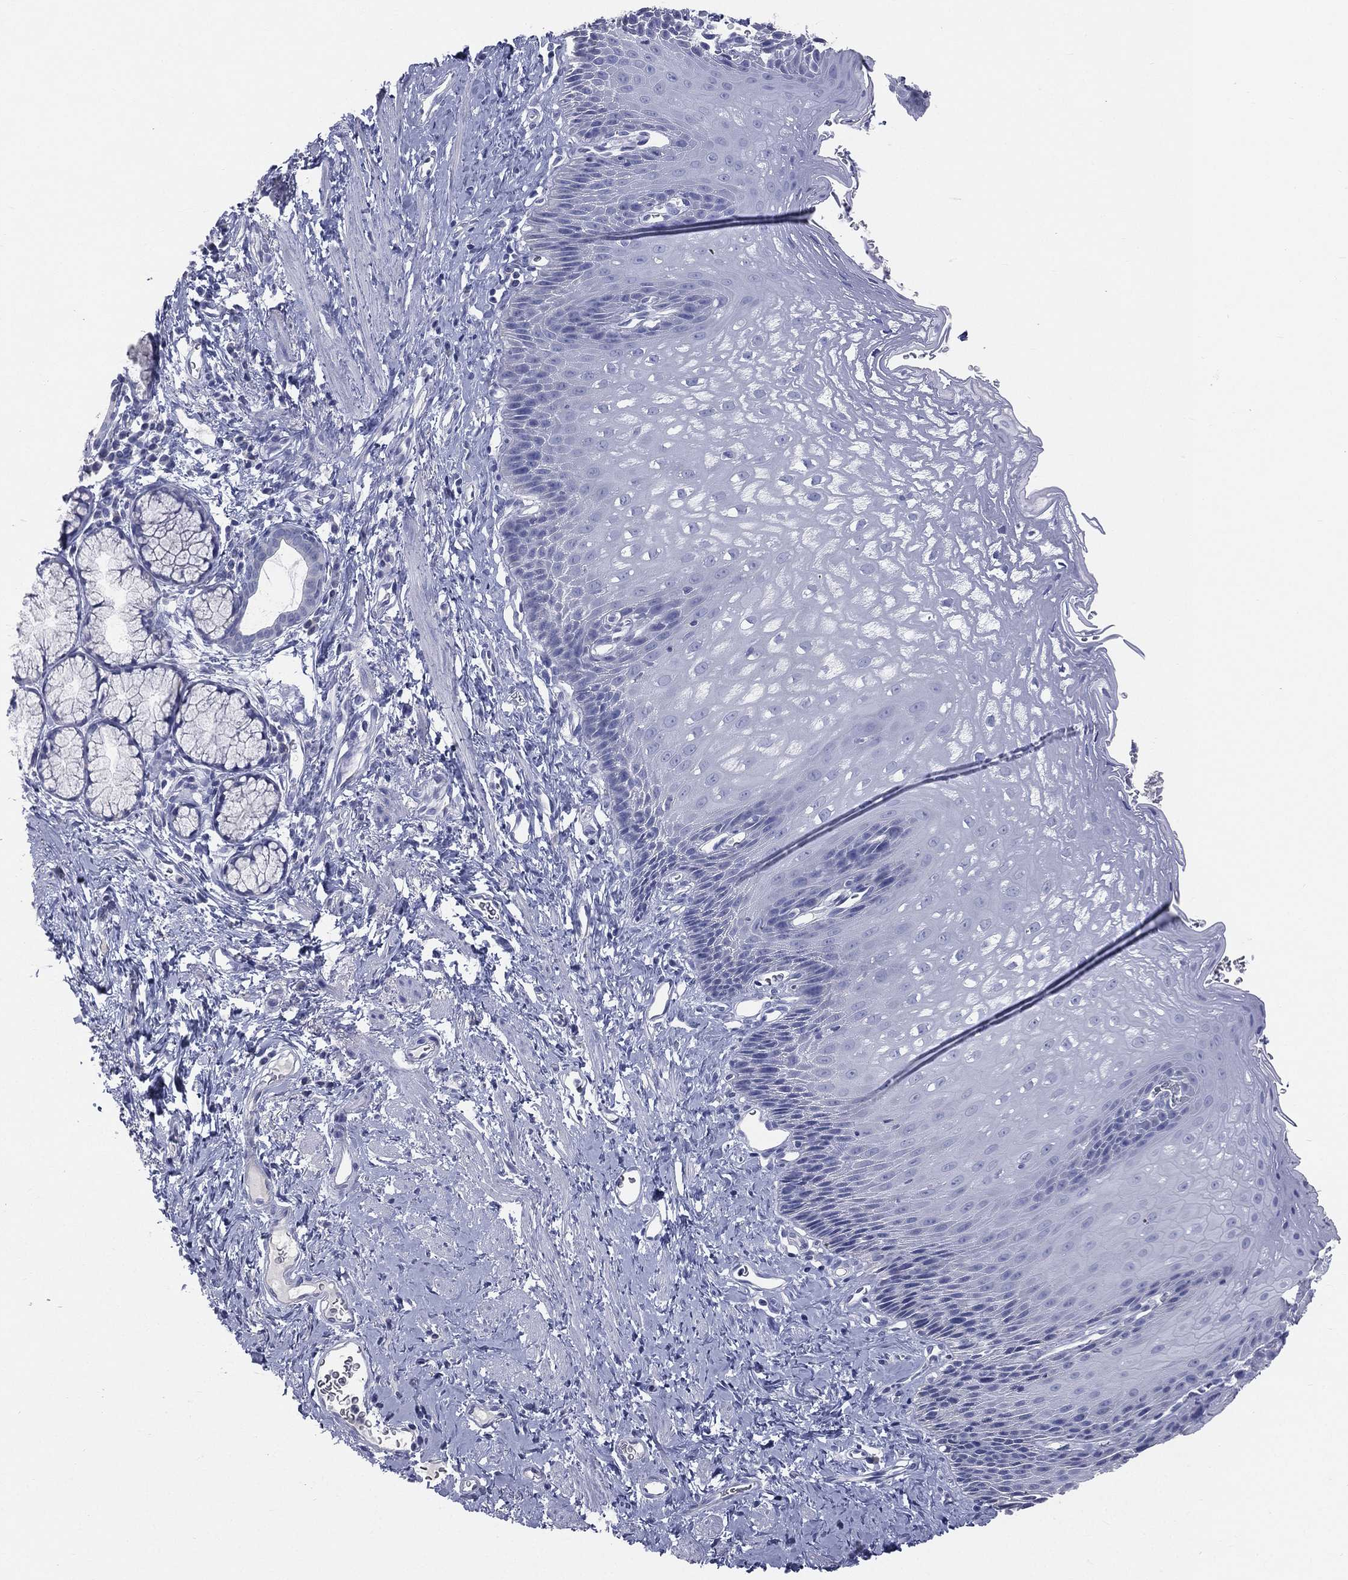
{"staining": {"intensity": "negative", "quantity": "none", "location": "none"}, "tissue": "esophagus", "cell_type": "Squamous epithelial cells", "image_type": "normal", "snomed": [{"axis": "morphology", "description": "Normal tissue, NOS"}, {"axis": "topography", "description": "Esophagus"}], "caption": "This image is of benign esophagus stained with immunohistochemistry to label a protein in brown with the nuclei are counter-stained blue. There is no positivity in squamous epithelial cells.", "gene": "STK31", "patient": {"sex": "male", "age": 64}}